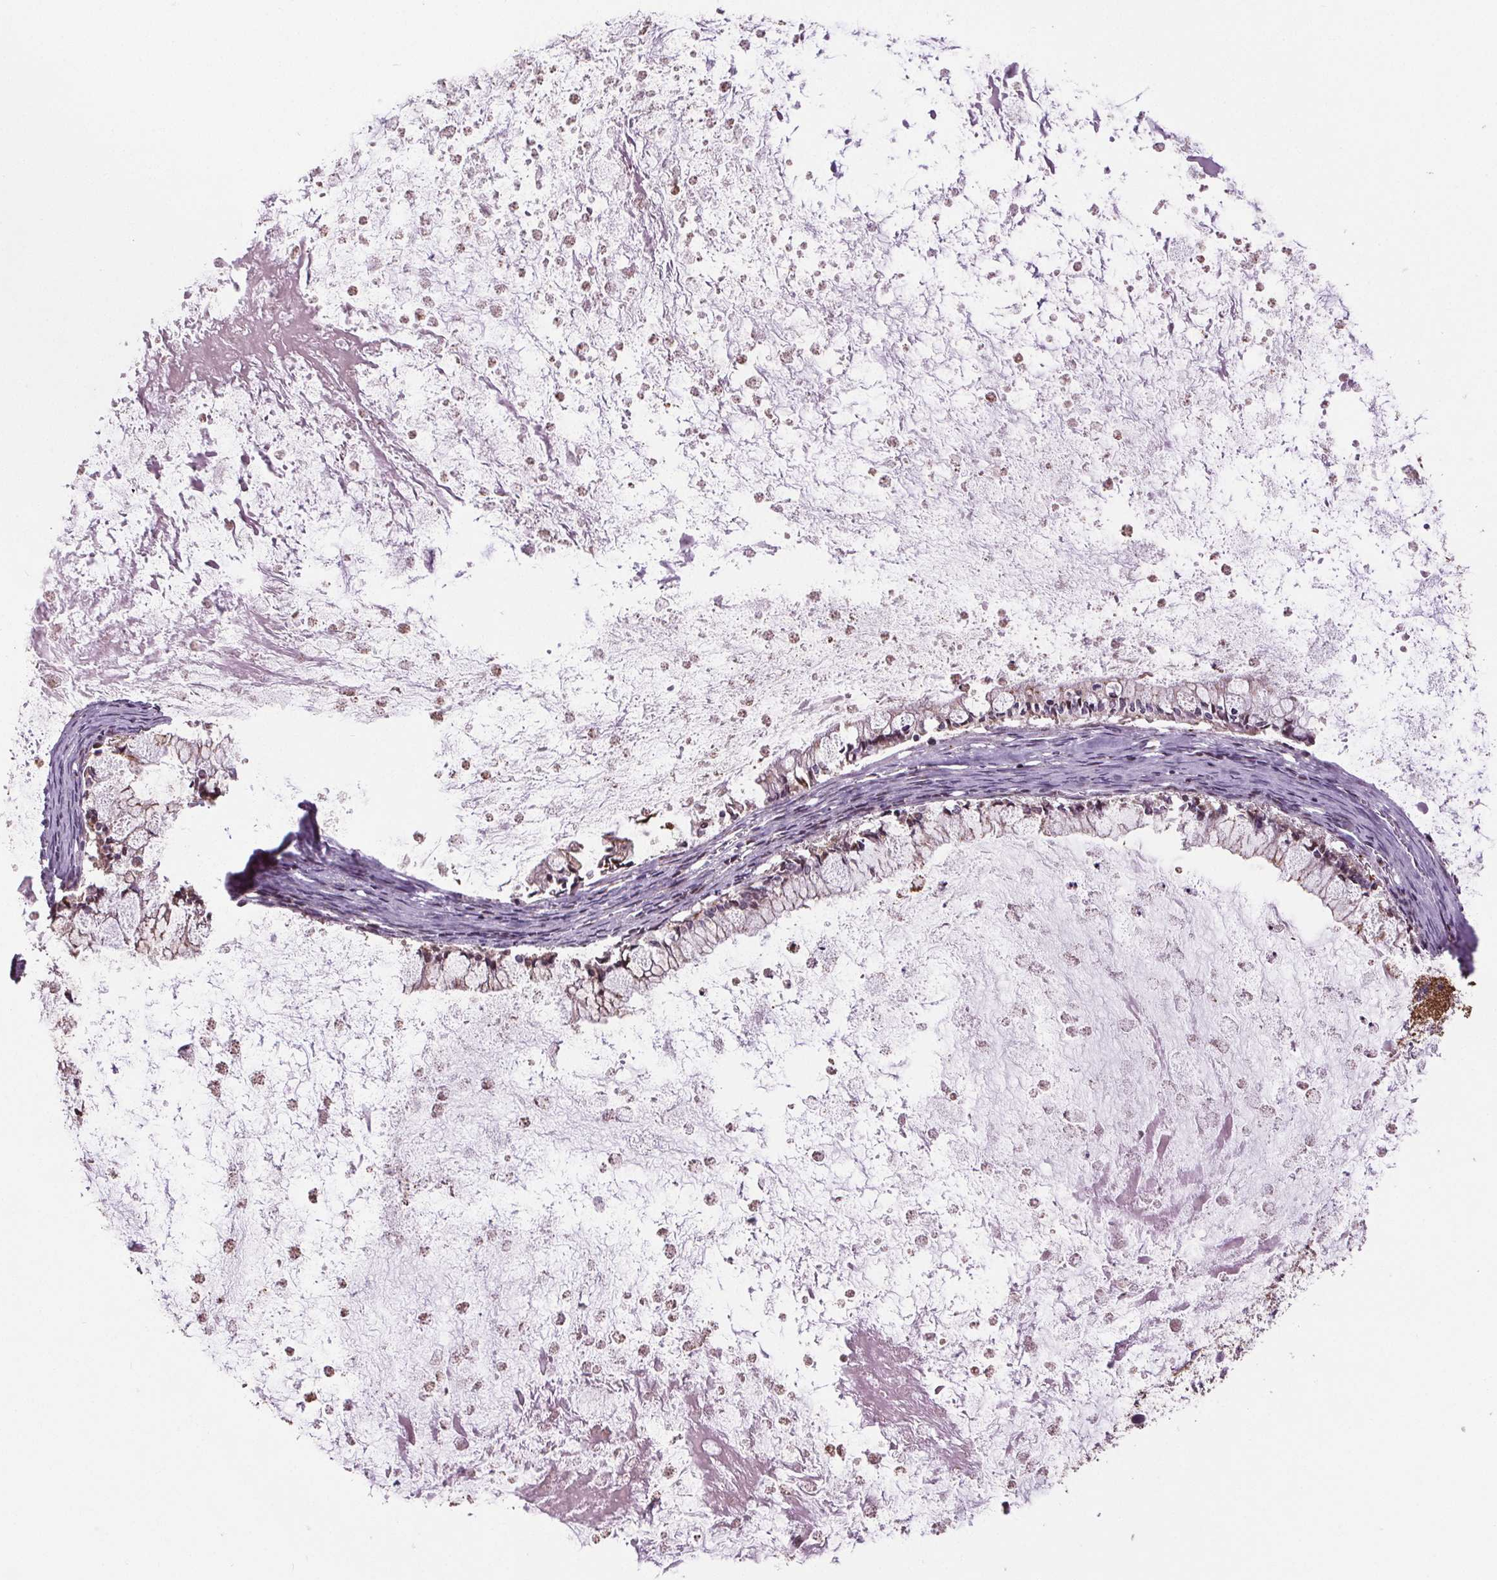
{"staining": {"intensity": "weak", "quantity": ">75%", "location": "cytoplasmic/membranous"}, "tissue": "ovarian cancer", "cell_type": "Tumor cells", "image_type": "cancer", "snomed": [{"axis": "morphology", "description": "Cystadenocarcinoma, mucinous, NOS"}, {"axis": "topography", "description": "Ovary"}], "caption": "Tumor cells reveal weak cytoplasmic/membranous positivity in approximately >75% of cells in ovarian cancer (mucinous cystadenocarcinoma).", "gene": "SUCLA2", "patient": {"sex": "female", "age": 67}}